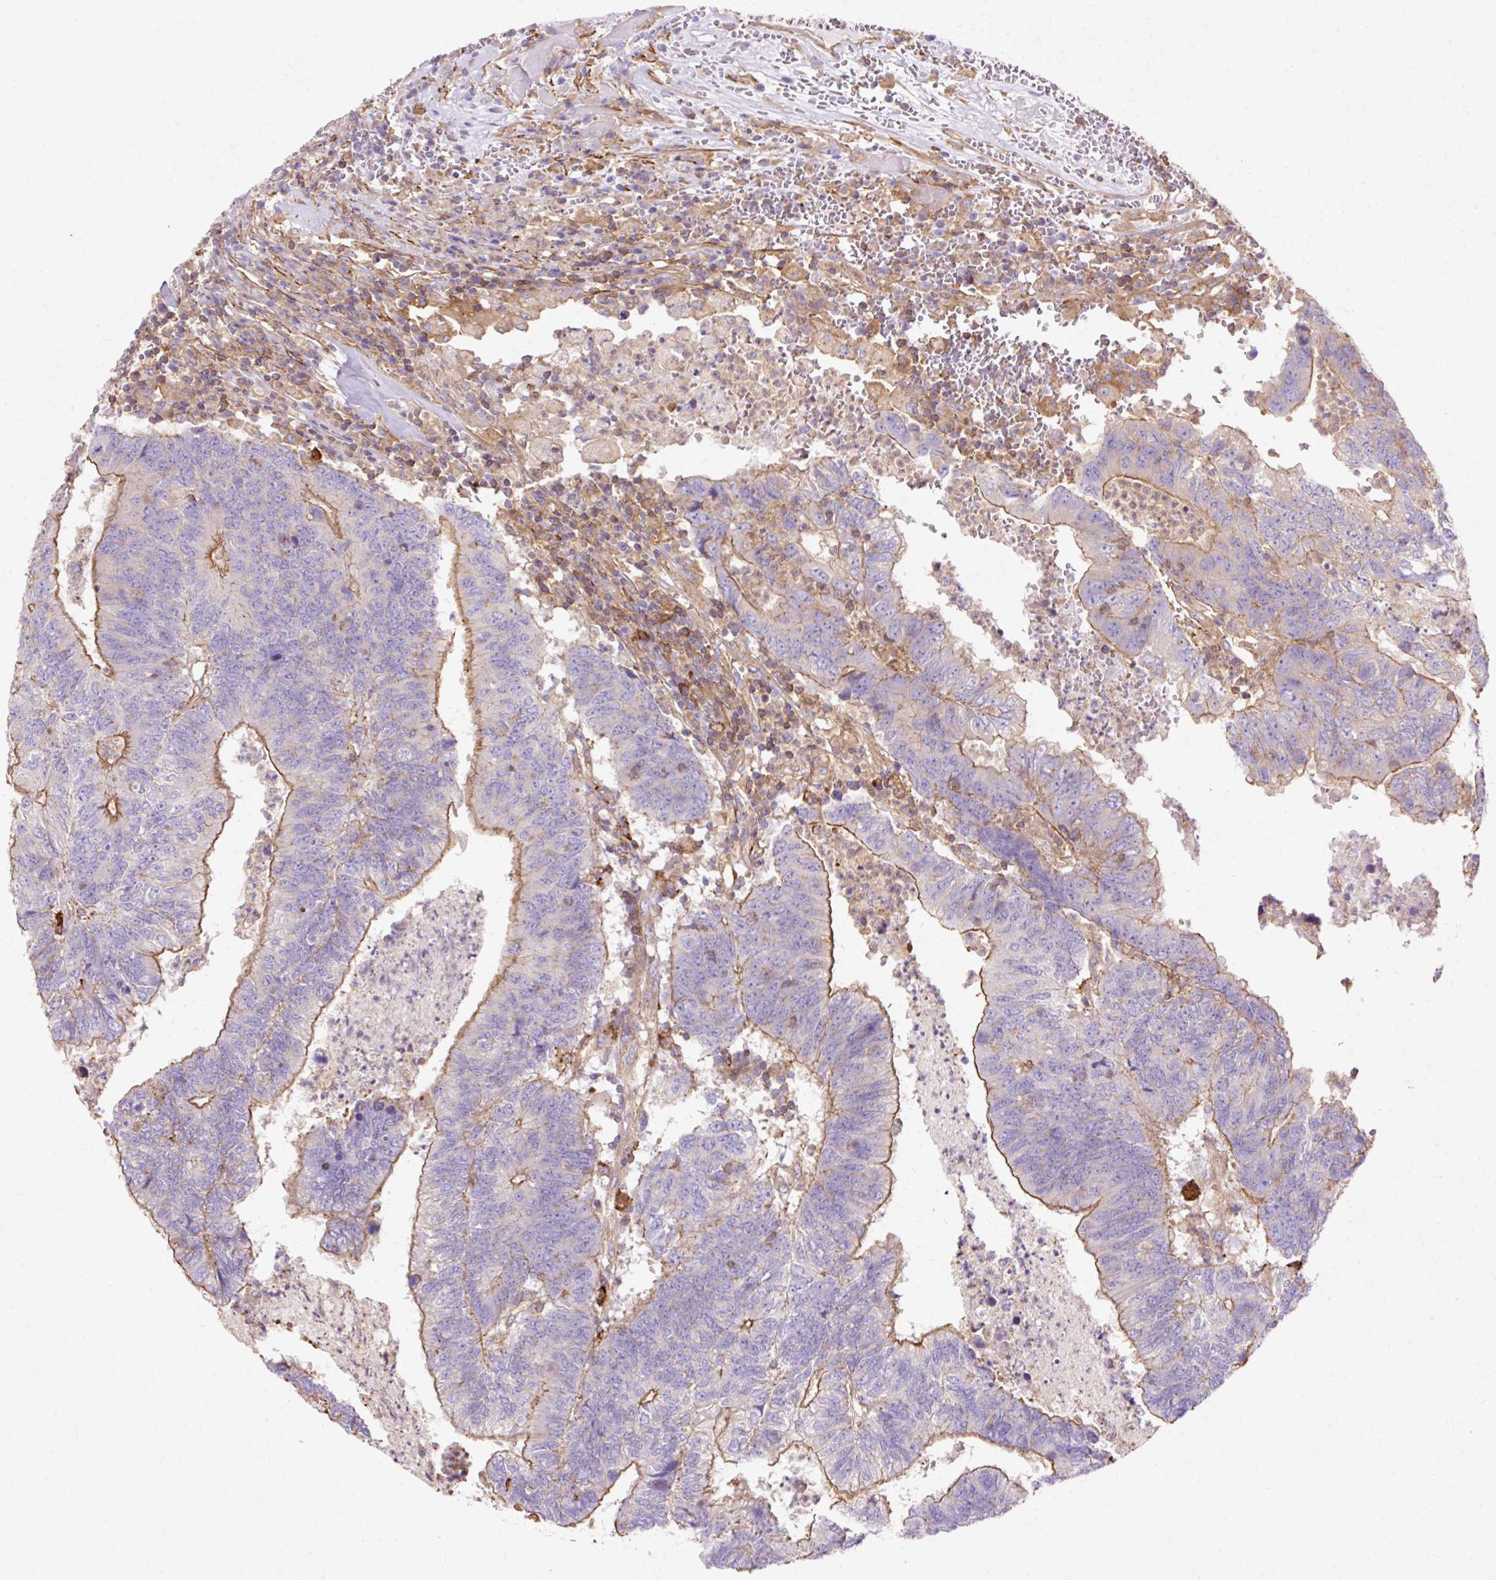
{"staining": {"intensity": "moderate", "quantity": "25%-75%", "location": "cytoplasmic/membranous"}, "tissue": "colorectal cancer", "cell_type": "Tumor cells", "image_type": "cancer", "snomed": [{"axis": "morphology", "description": "Adenocarcinoma, NOS"}, {"axis": "topography", "description": "Colon"}], "caption": "IHC (DAB) staining of human colorectal cancer (adenocarcinoma) reveals moderate cytoplasmic/membranous protein expression in approximately 25%-75% of tumor cells.", "gene": "TBC1D2B", "patient": {"sex": "female", "age": 48}}